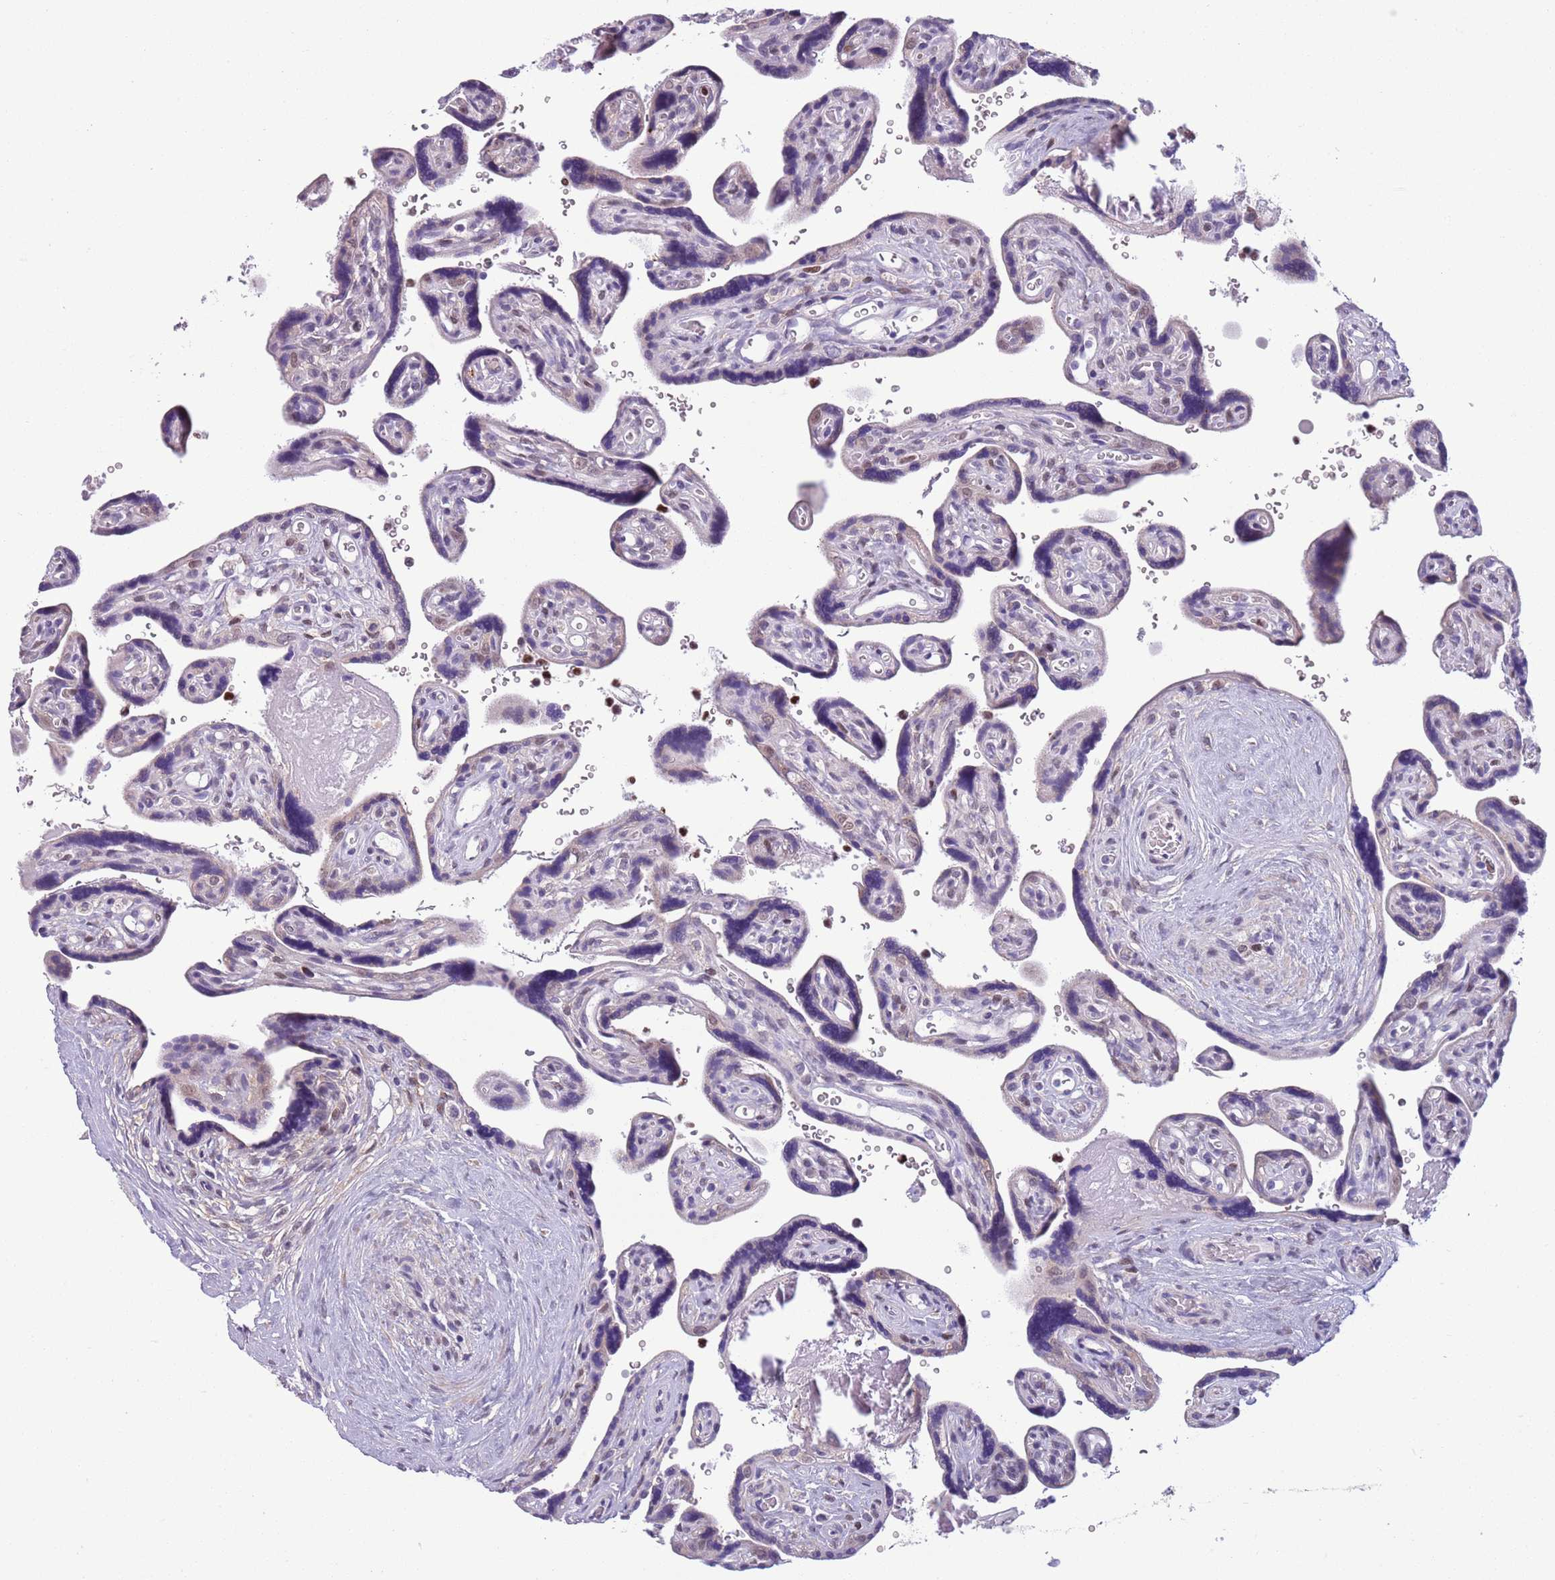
{"staining": {"intensity": "negative", "quantity": "none", "location": "none"}, "tissue": "placenta", "cell_type": "Trophoblastic cells", "image_type": "normal", "snomed": [{"axis": "morphology", "description": "Normal tissue, NOS"}, {"axis": "topography", "description": "Placenta"}], "caption": "Immunohistochemistry (IHC) photomicrograph of unremarkable placenta: human placenta stained with DAB (3,3'-diaminobenzidine) displays no significant protein positivity in trophoblastic cells.", "gene": "ADCY7", "patient": {"sex": "female", "age": 39}}